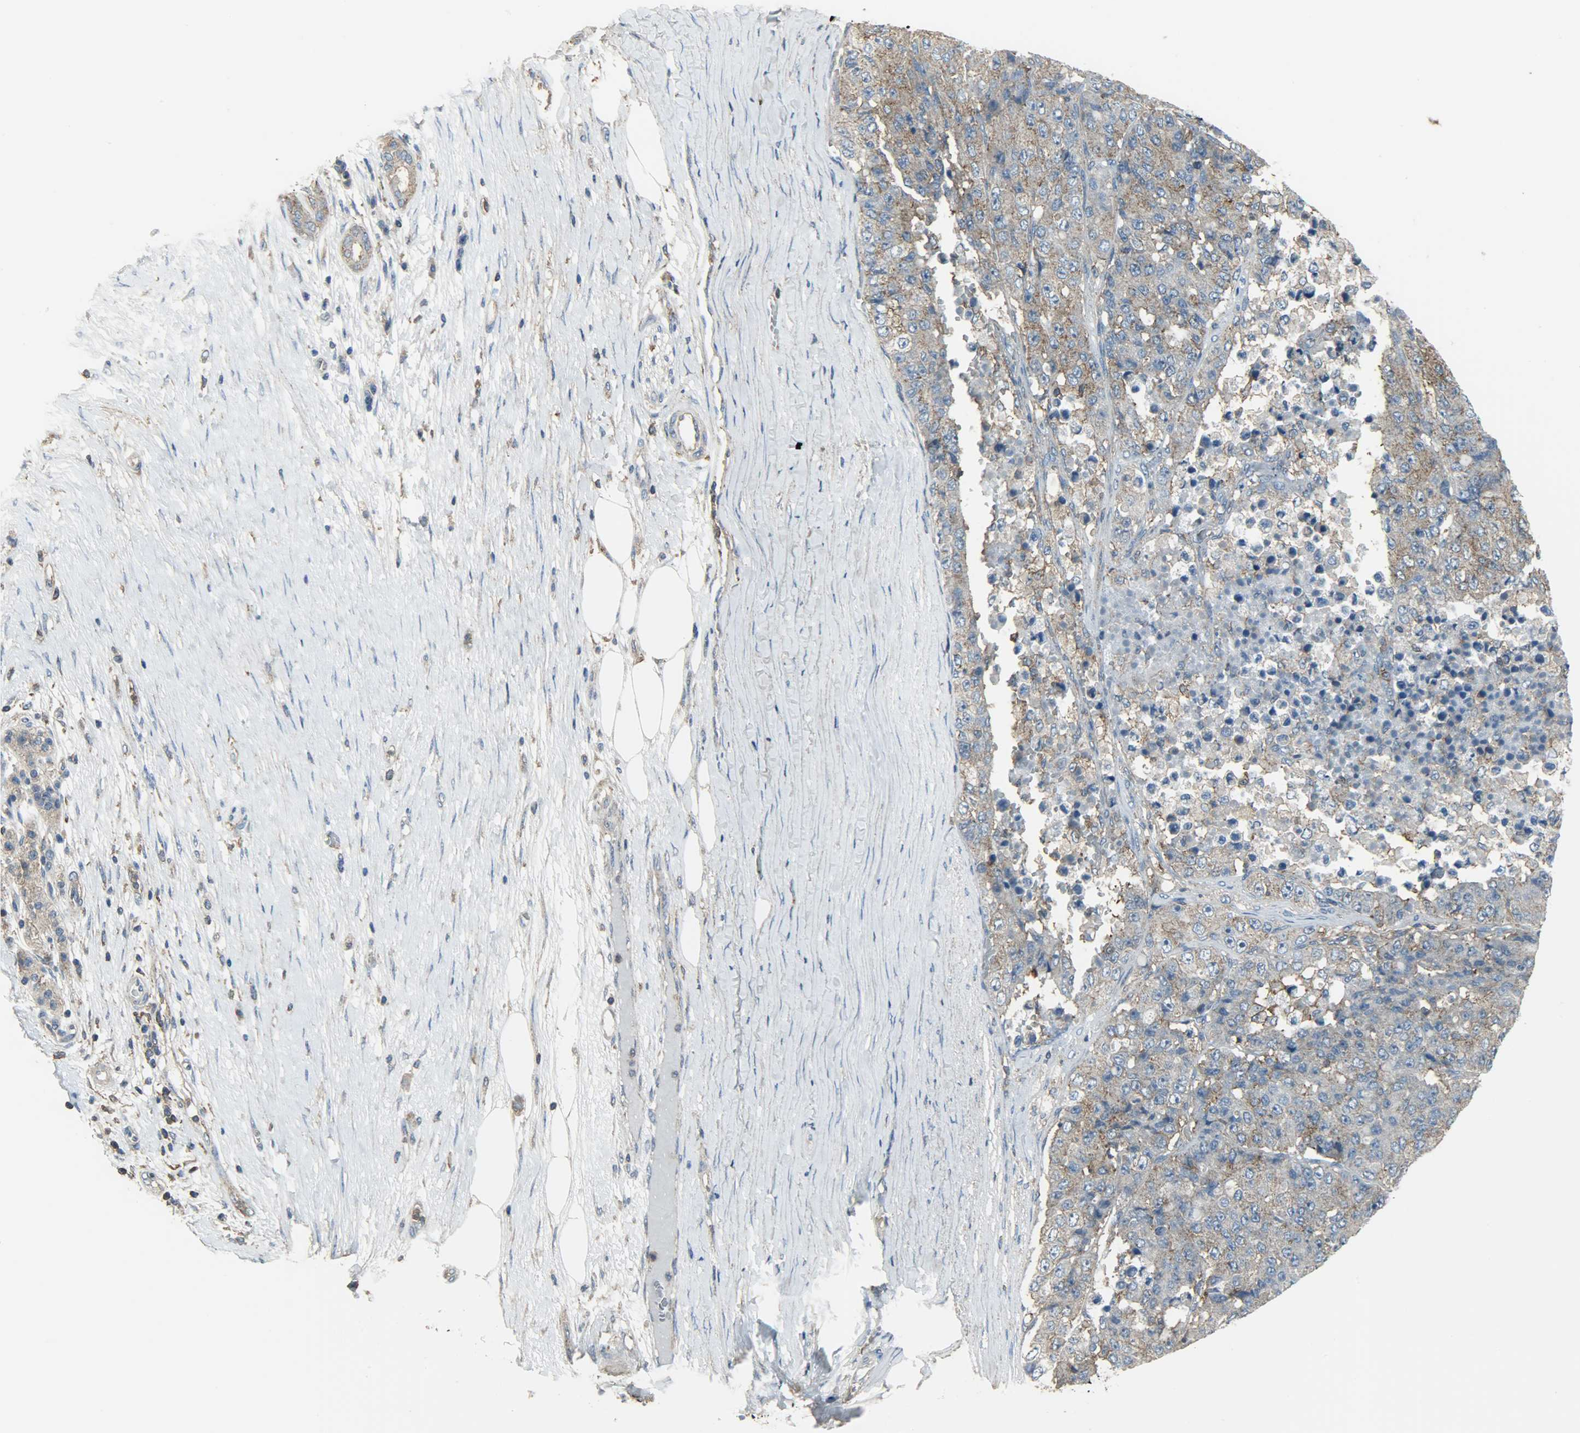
{"staining": {"intensity": "moderate", "quantity": ">75%", "location": "cytoplasmic/membranous"}, "tissue": "pancreatic cancer", "cell_type": "Tumor cells", "image_type": "cancer", "snomed": [{"axis": "morphology", "description": "Adenocarcinoma, NOS"}, {"axis": "topography", "description": "Pancreas"}], "caption": "DAB immunohistochemical staining of human adenocarcinoma (pancreatic) demonstrates moderate cytoplasmic/membranous protein expression in about >75% of tumor cells.", "gene": "DNAJA4", "patient": {"sex": "male", "age": 50}}